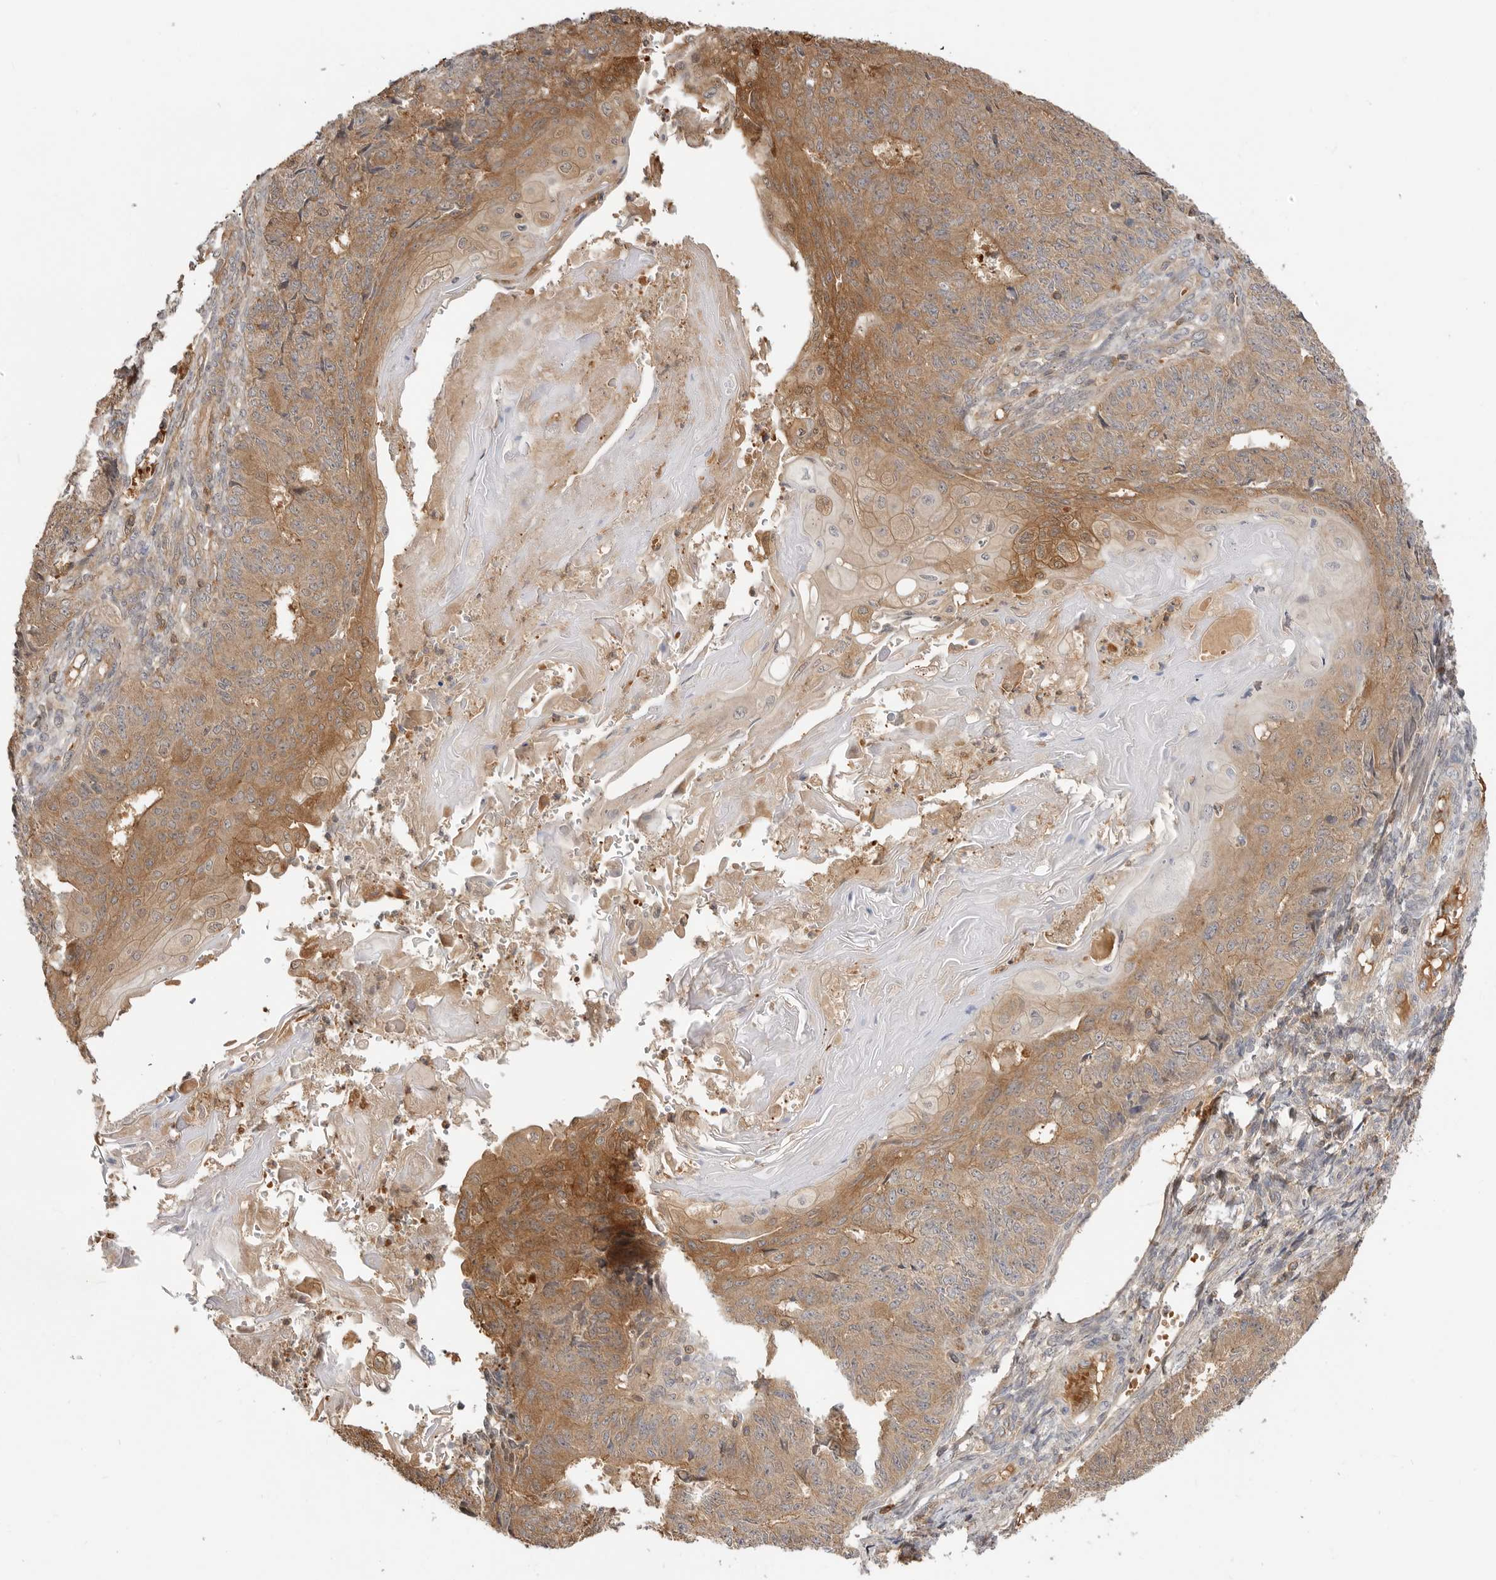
{"staining": {"intensity": "moderate", "quantity": ">75%", "location": "cytoplasmic/membranous"}, "tissue": "endometrial cancer", "cell_type": "Tumor cells", "image_type": "cancer", "snomed": [{"axis": "morphology", "description": "Adenocarcinoma, NOS"}, {"axis": "topography", "description": "Endometrium"}], "caption": "IHC of human adenocarcinoma (endometrial) shows medium levels of moderate cytoplasmic/membranous staining in approximately >75% of tumor cells.", "gene": "CLDN12", "patient": {"sex": "female", "age": 32}}